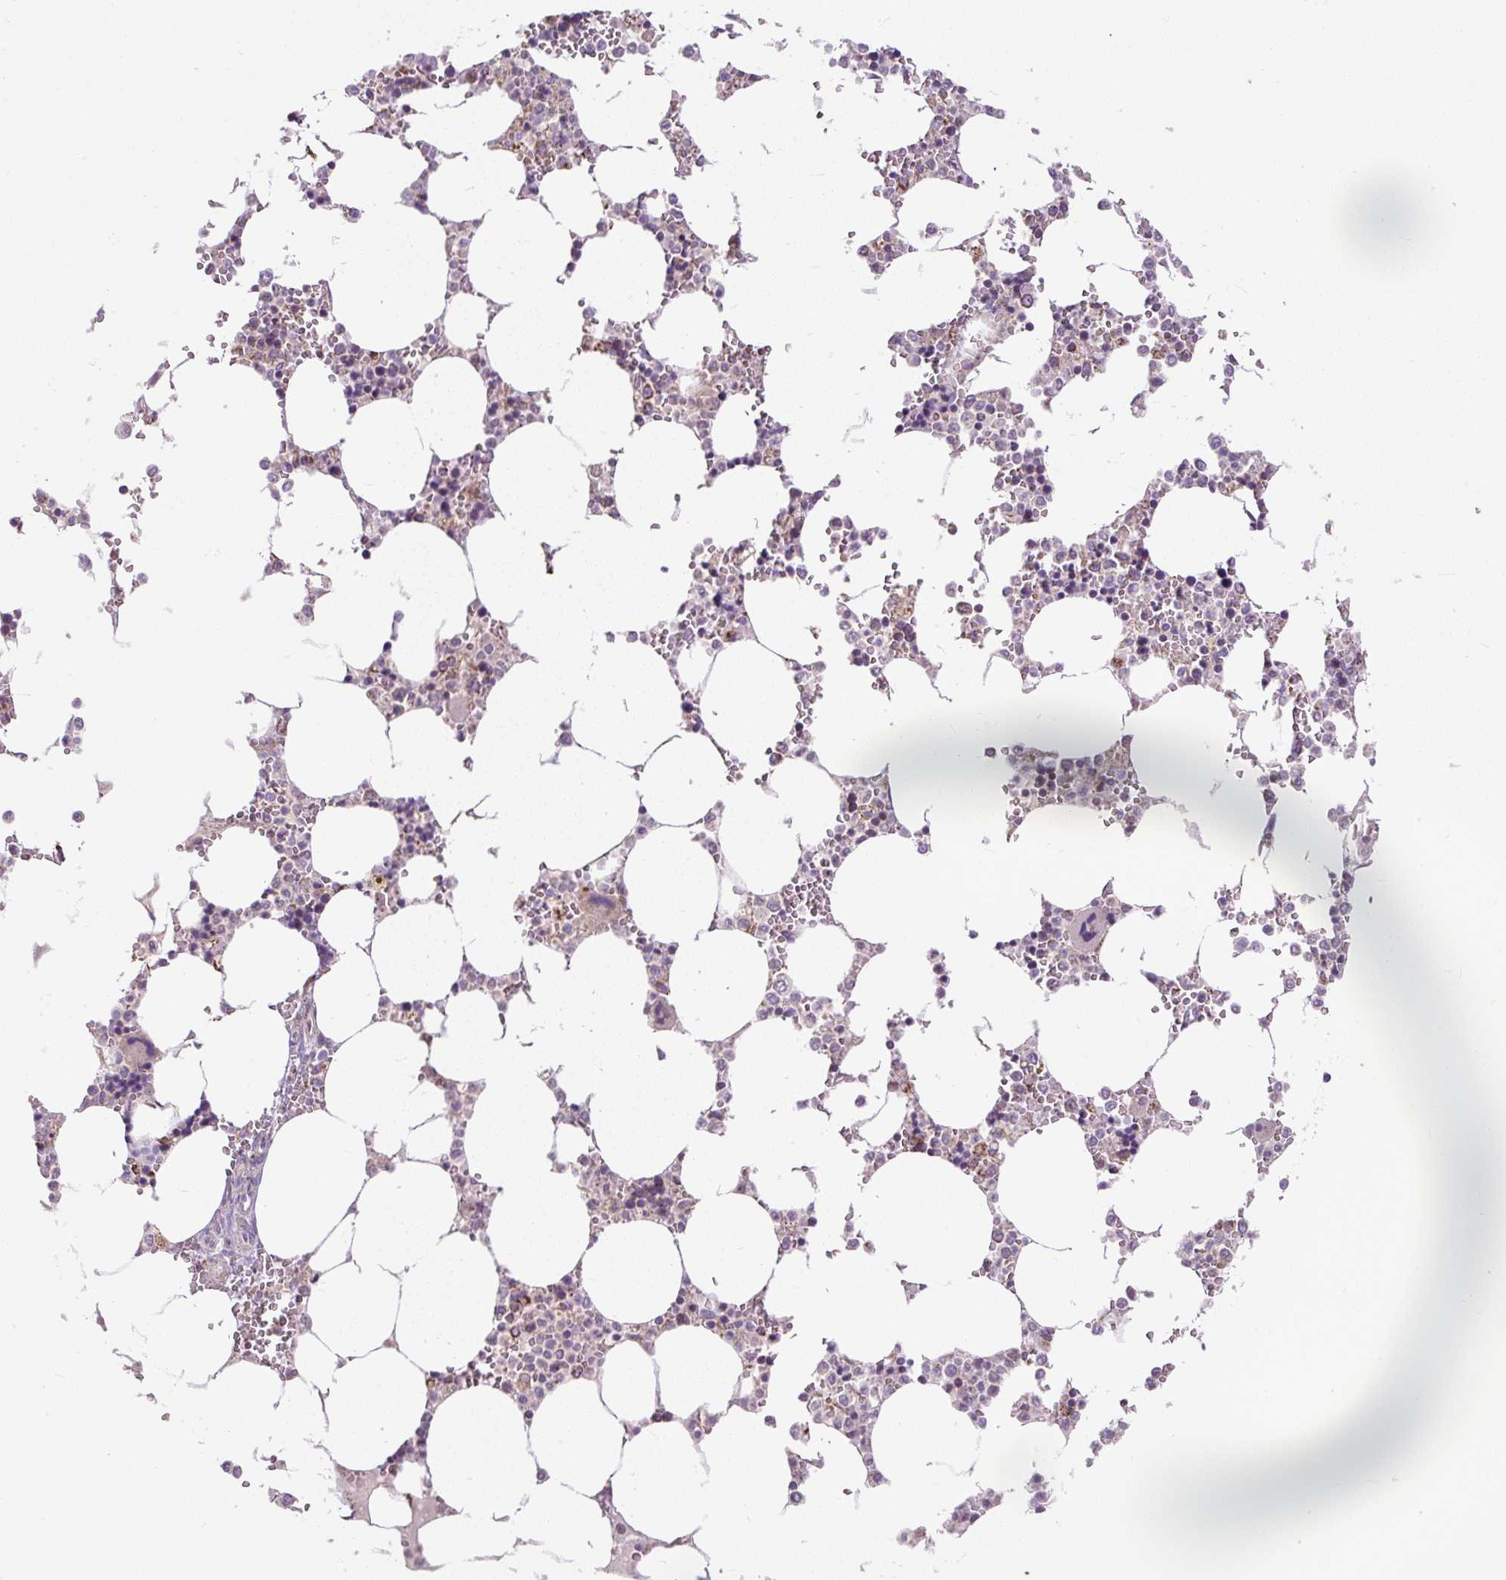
{"staining": {"intensity": "moderate", "quantity": "<25%", "location": "cytoplasmic/membranous"}, "tissue": "bone marrow", "cell_type": "Hematopoietic cells", "image_type": "normal", "snomed": [{"axis": "morphology", "description": "Normal tissue, NOS"}, {"axis": "topography", "description": "Bone marrow"}], "caption": "Immunohistochemical staining of unremarkable bone marrow exhibits moderate cytoplasmic/membranous protein staining in approximately <25% of hematopoietic cells.", "gene": "TM2D3", "patient": {"sex": "male", "age": 64}}